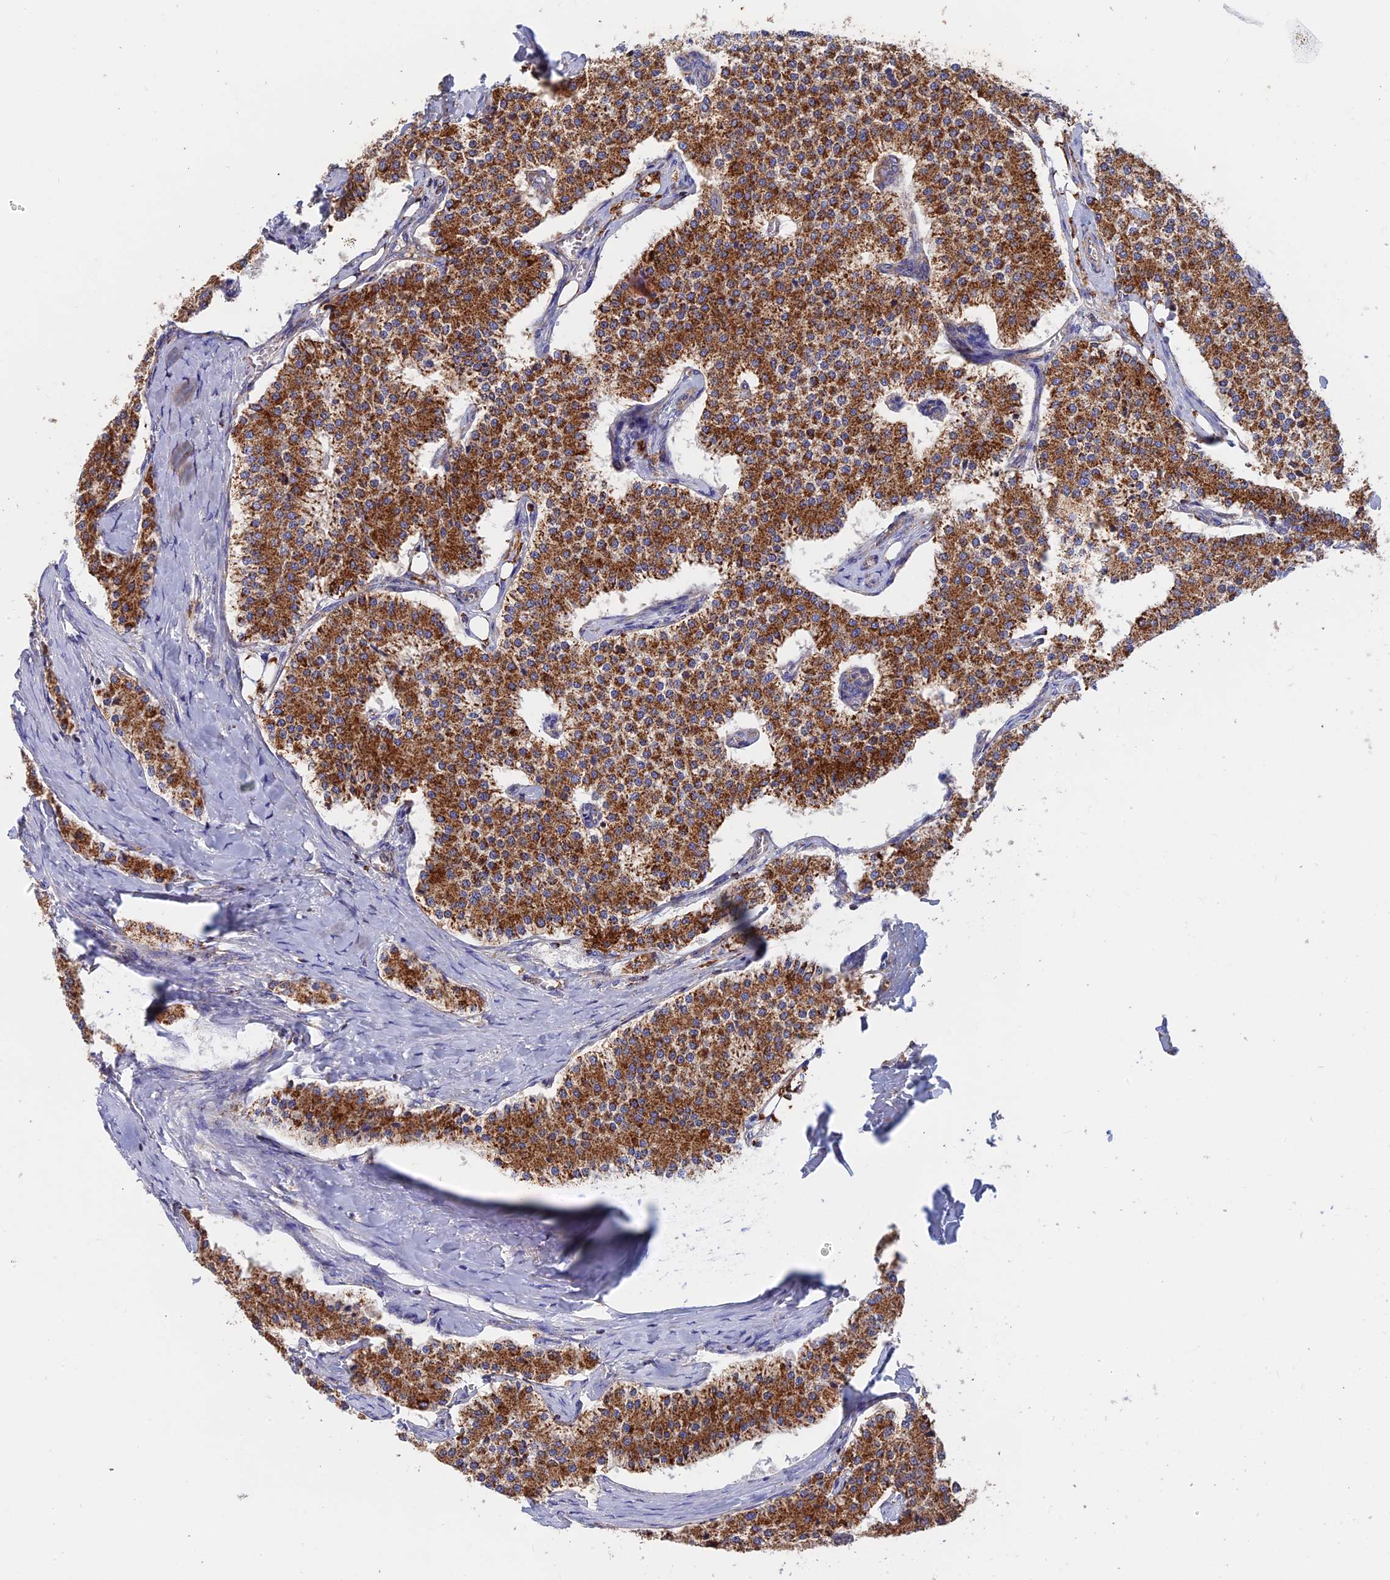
{"staining": {"intensity": "strong", "quantity": ">75%", "location": "cytoplasmic/membranous"}, "tissue": "carcinoid", "cell_type": "Tumor cells", "image_type": "cancer", "snomed": [{"axis": "morphology", "description": "Carcinoid, malignant, NOS"}, {"axis": "topography", "description": "Colon"}], "caption": "Immunohistochemistry (IHC) of human carcinoid (malignant) reveals high levels of strong cytoplasmic/membranous staining in approximately >75% of tumor cells. The staining is performed using DAB brown chromogen to label protein expression. The nuclei are counter-stained blue using hematoxylin.", "gene": "GCDH", "patient": {"sex": "female", "age": 52}}